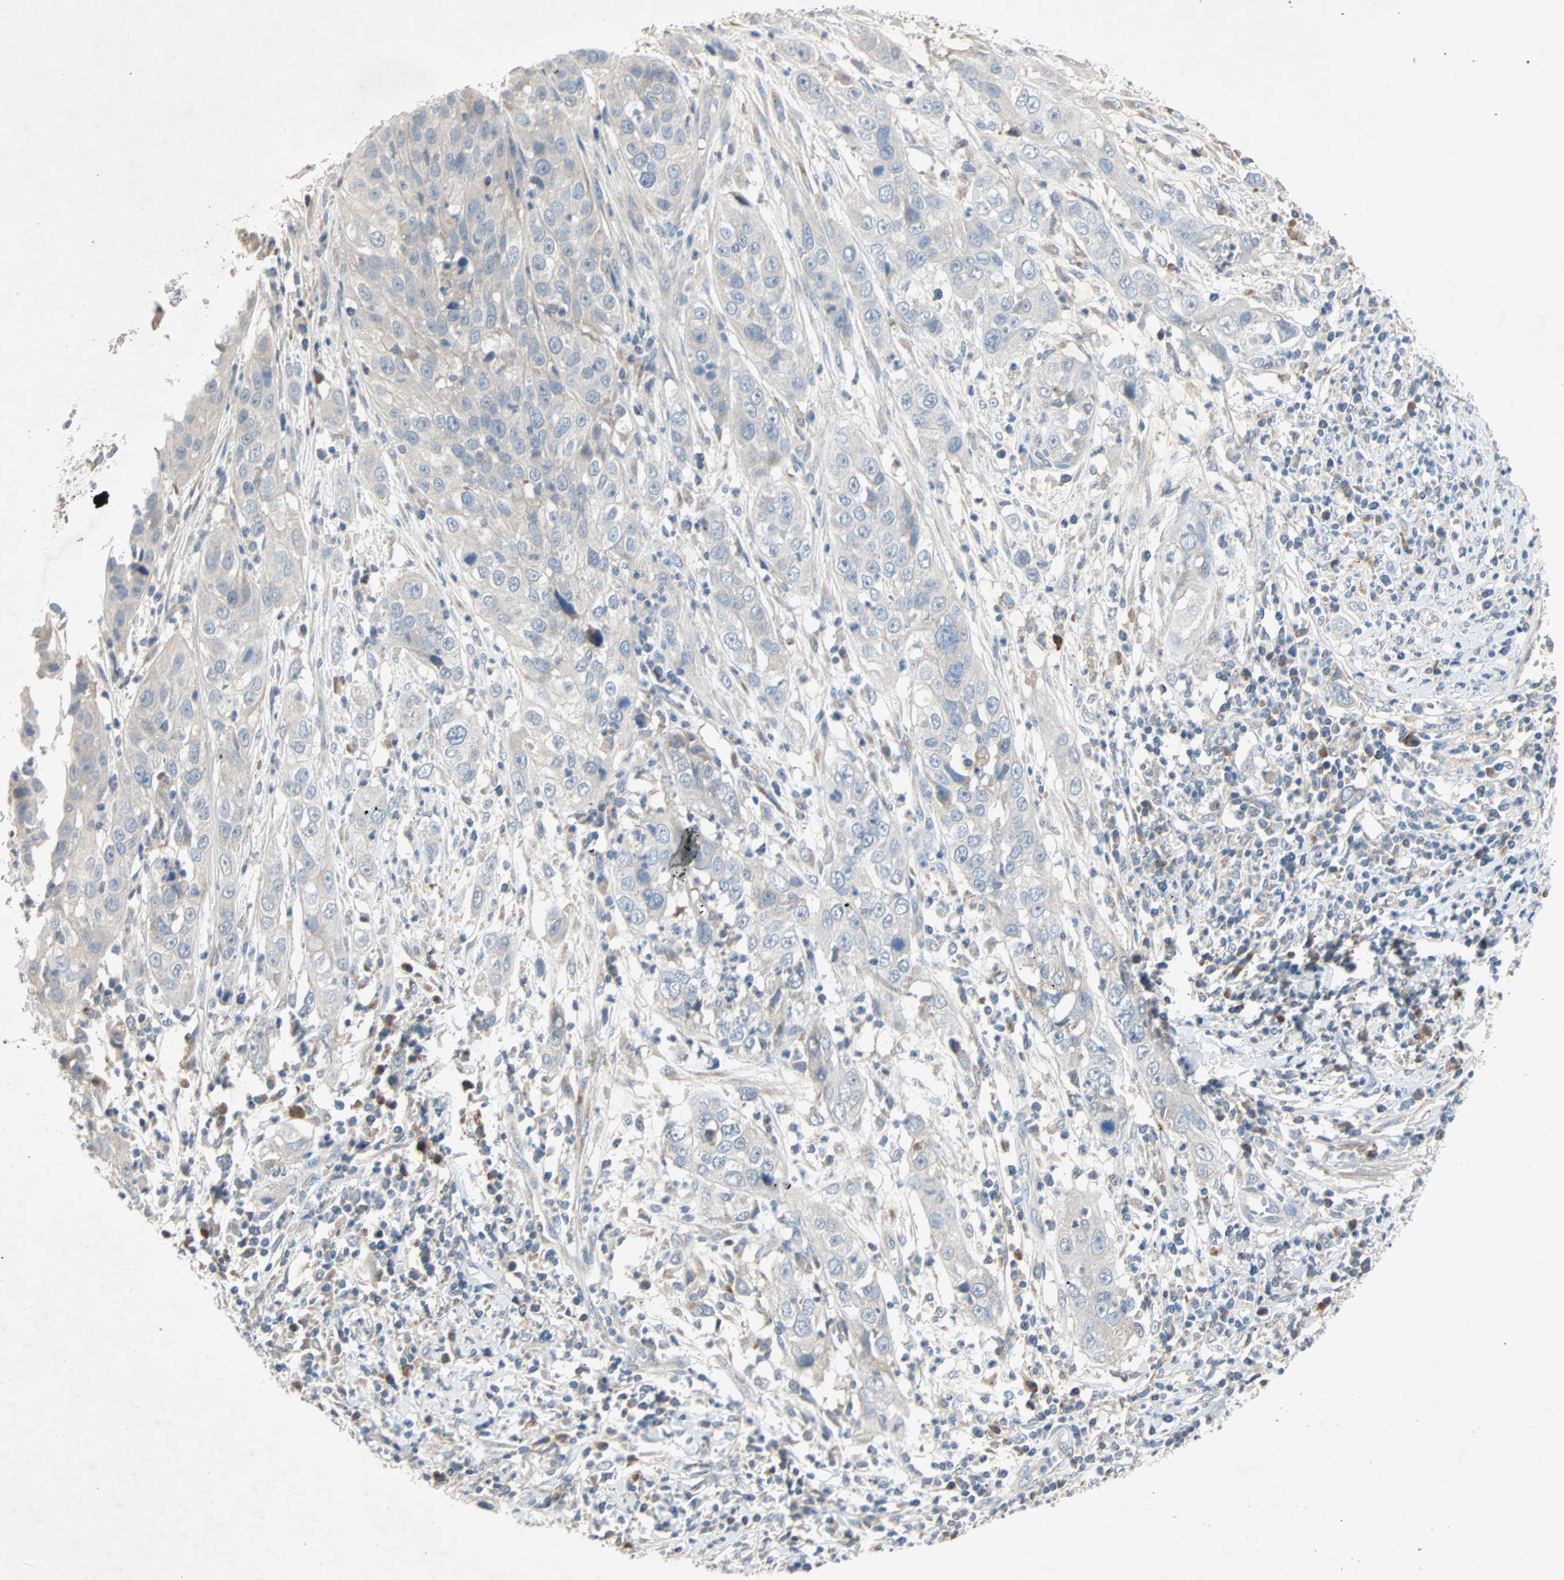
{"staining": {"intensity": "negative", "quantity": "none", "location": "none"}, "tissue": "cervical cancer", "cell_type": "Tumor cells", "image_type": "cancer", "snomed": [{"axis": "morphology", "description": "Squamous cell carcinoma, NOS"}, {"axis": "topography", "description": "Cervix"}], "caption": "The immunohistochemistry (IHC) image has no significant positivity in tumor cells of cervical squamous cell carcinoma tissue.", "gene": "XYLT1", "patient": {"sex": "female", "age": 32}}